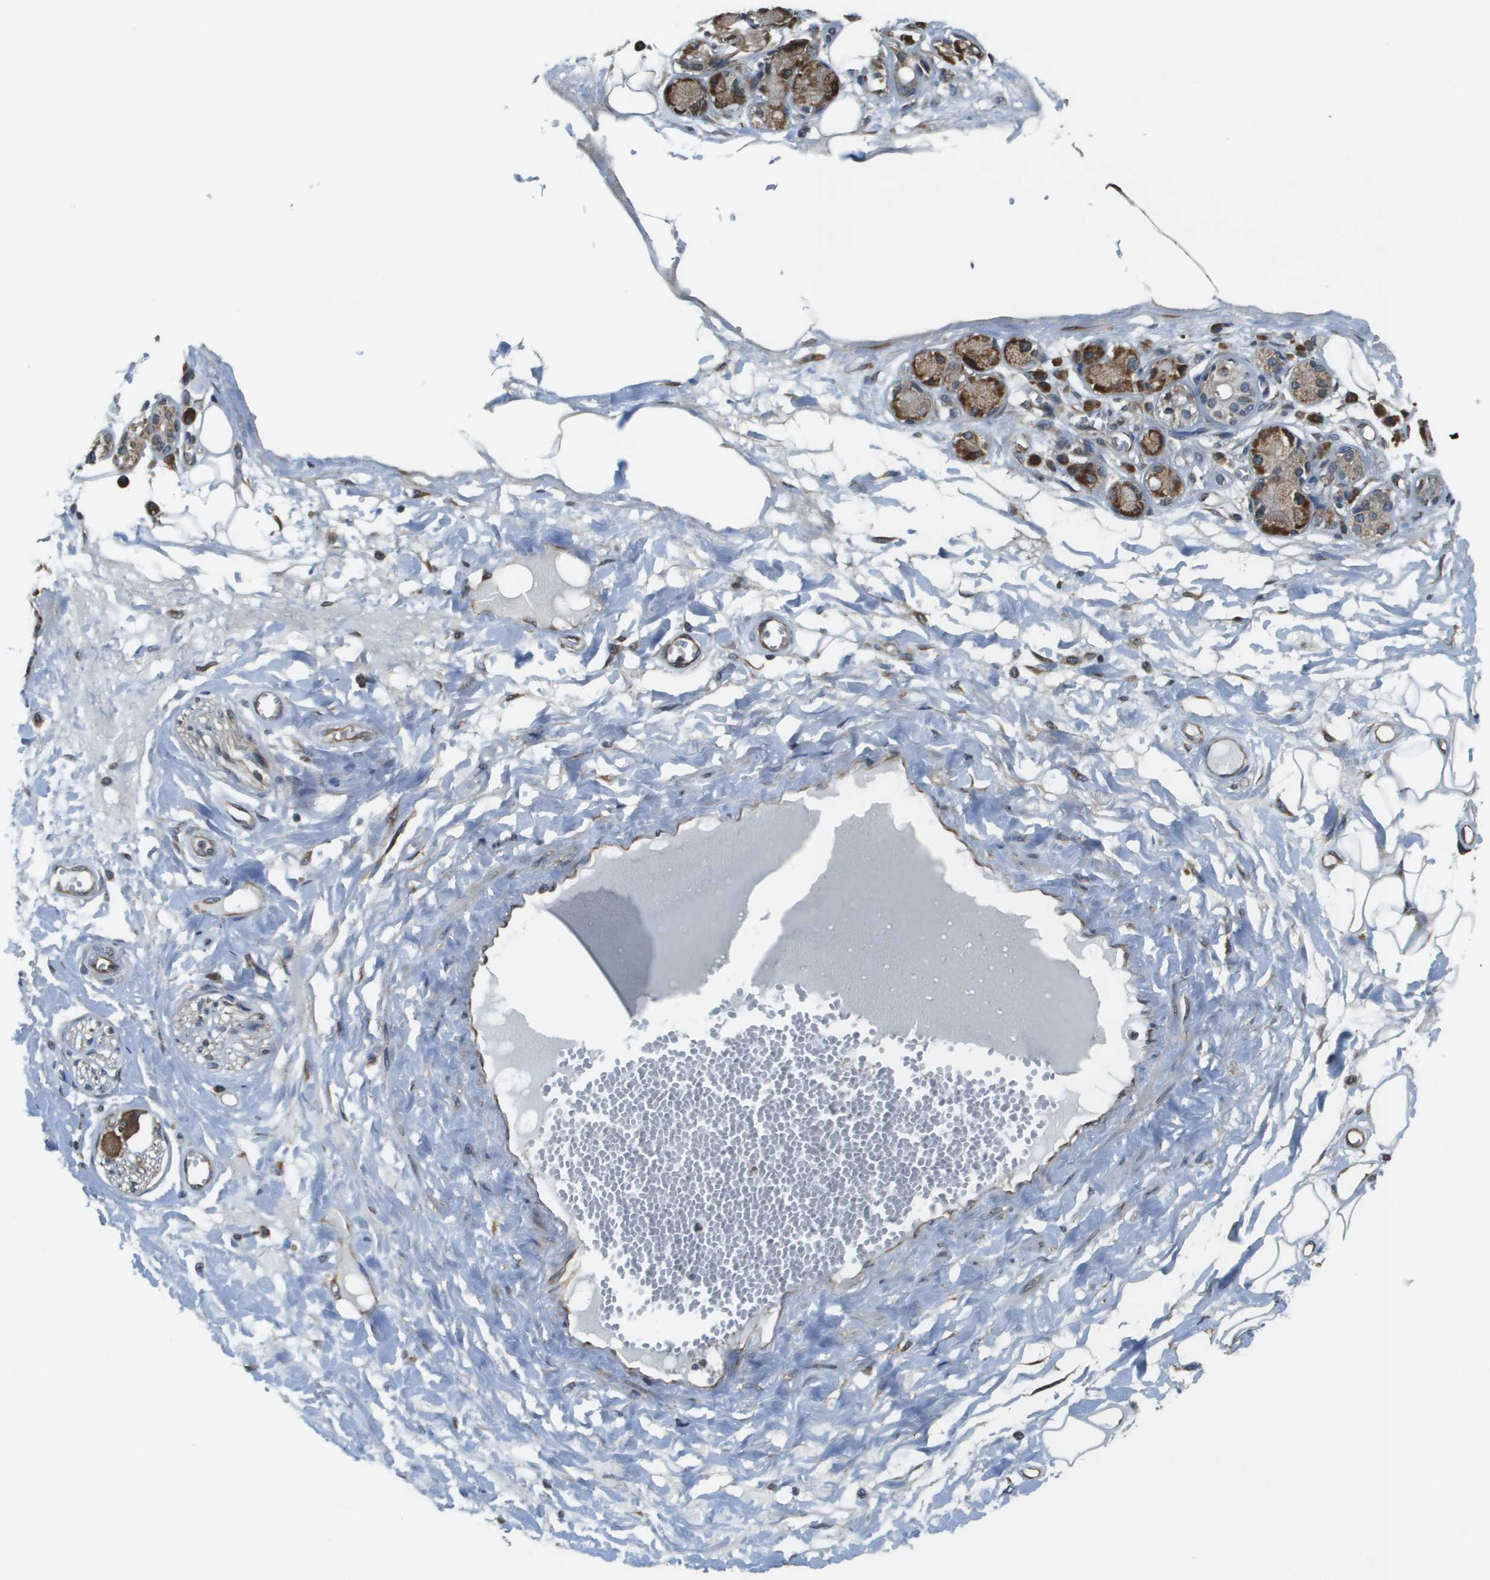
{"staining": {"intensity": "strong", "quantity": "25%-75%", "location": "cytoplasmic/membranous"}, "tissue": "adipose tissue", "cell_type": "Adipocytes", "image_type": "normal", "snomed": [{"axis": "morphology", "description": "Normal tissue, NOS"}, {"axis": "morphology", "description": "Inflammation, NOS"}, {"axis": "topography", "description": "Salivary gland"}, {"axis": "topography", "description": "Peripheral nerve tissue"}], "caption": "An IHC image of normal tissue is shown. Protein staining in brown labels strong cytoplasmic/membranous positivity in adipose tissue within adipocytes.", "gene": "SEC62", "patient": {"sex": "female", "age": 75}}